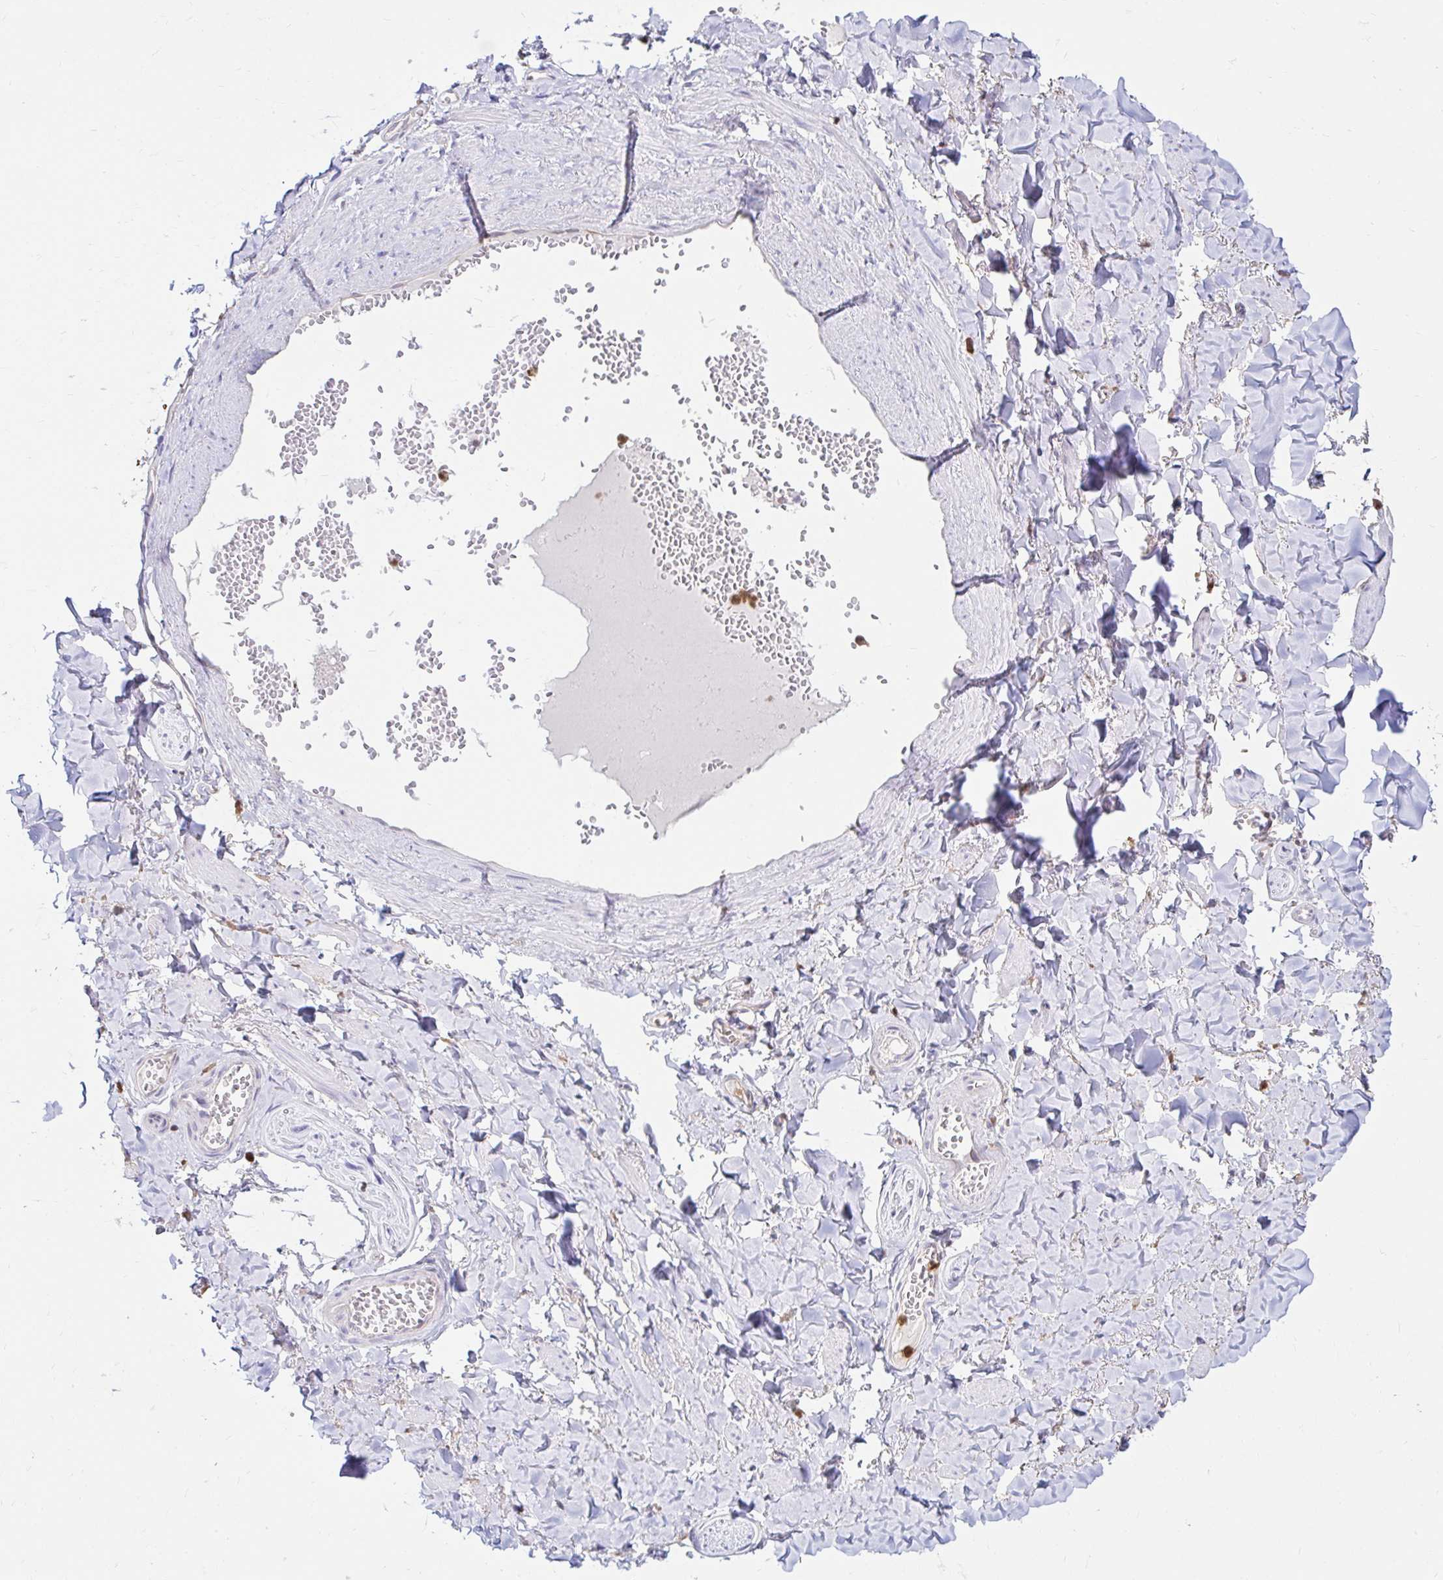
{"staining": {"intensity": "negative", "quantity": "none", "location": "none"}, "tissue": "soft tissue", "cell_type": "Fibroblasts", "image_type": "normal", "snomed": [{"axis": "morphology", "description": "Normal tissue, NOS"}, {"axis": "topography", "description": "Vulva"}, {"axis": "topography", "description": "Peripheral nerve tissue"}], "caption": "Soft tissue was stained to show a protein in brown. There is no significant positivity in fibroblasts. (DAB (3,3'-diaminobenzidine) IHC with hematoxylin counter stain).", "gene": "PYCARD", "patient": {"sex": "female", "age": 66}}